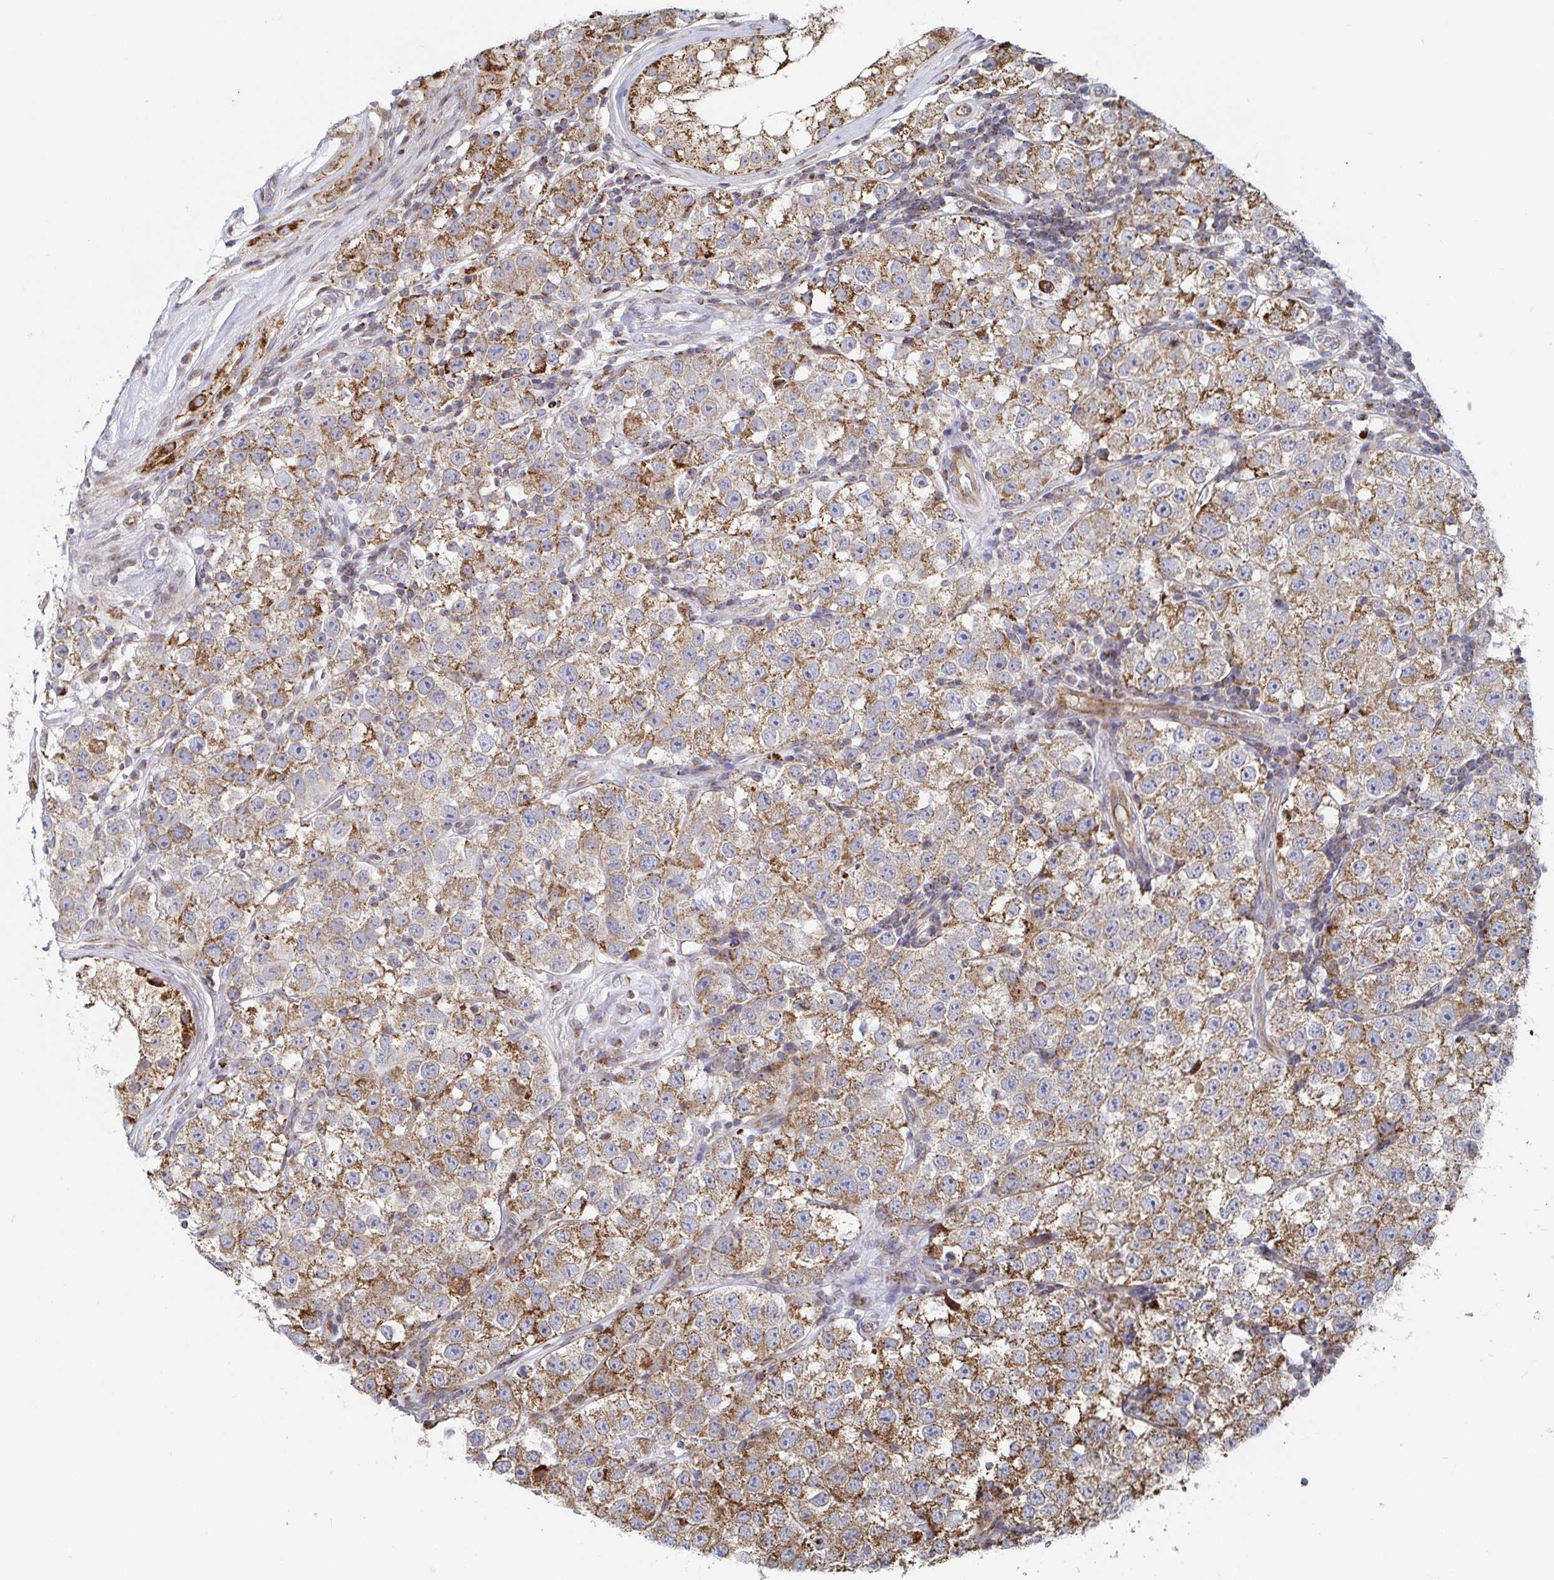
{"staining": {"intensity": "moderate", "quantity": ">75%", "location": "cytoplasmic/membranous"}, "tissue": "testis cancer", "cell_type": "Tumor cells", "image_type": "cancer", "snomed": [{"axis": "morphology", "description": "Seminoma, NOS"}, {"axis": "topography", "description": "Testis"}], "caption": "Brown immunohistochemical staining in human seminoma (testis) demonstrates moderate cytoplasmic/membranous staining in about >75% of tumor cells. Immunohistochemistry stains the protein of interest in brown and the nuclei are stained blue.", "gene": "STARD8", "patient": {"sex": "male", "age": 34}}